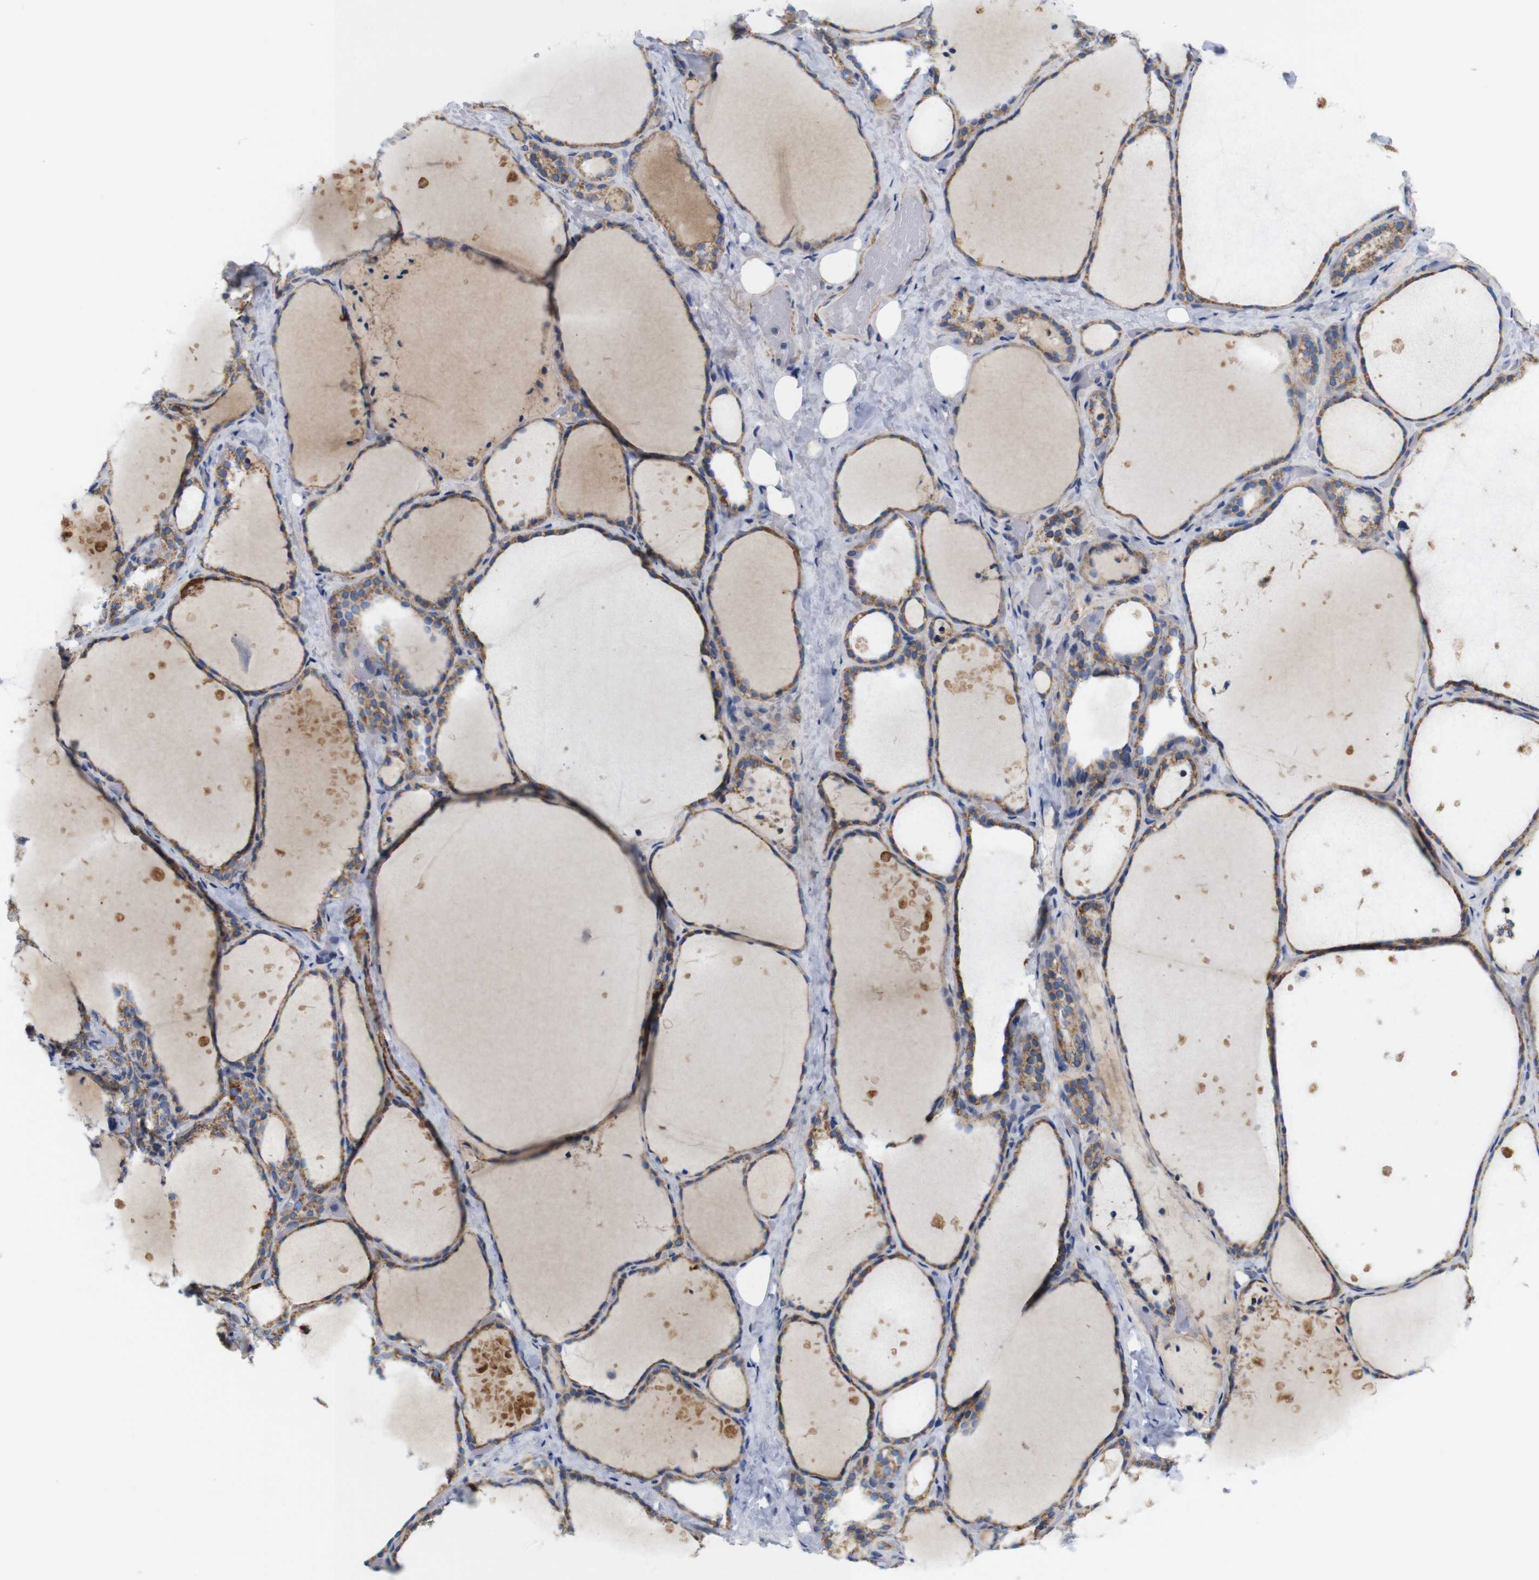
{"staining": {"intensity": "moderate", "quantity": ">75%", "location": "cytoplasmic/membranous"}, "tissue": "thyroid gland", "cell_type": "Glandular cells", "image_type": "normal", "snomed": [{"axis": "morphology", "description": "Normal tissue, NOS"}, {"axis": "topography", "description": "Thyroid gland"}], "caption": "High-power microscopy captured an IHC micrograph of unremarkable thyroid gland, revealing moderate cytoplasmic/membranous expression in approximately >75% of glandular cells.", "gene": "FAM171B", "patient": {"sex": "female", "age": 44}}